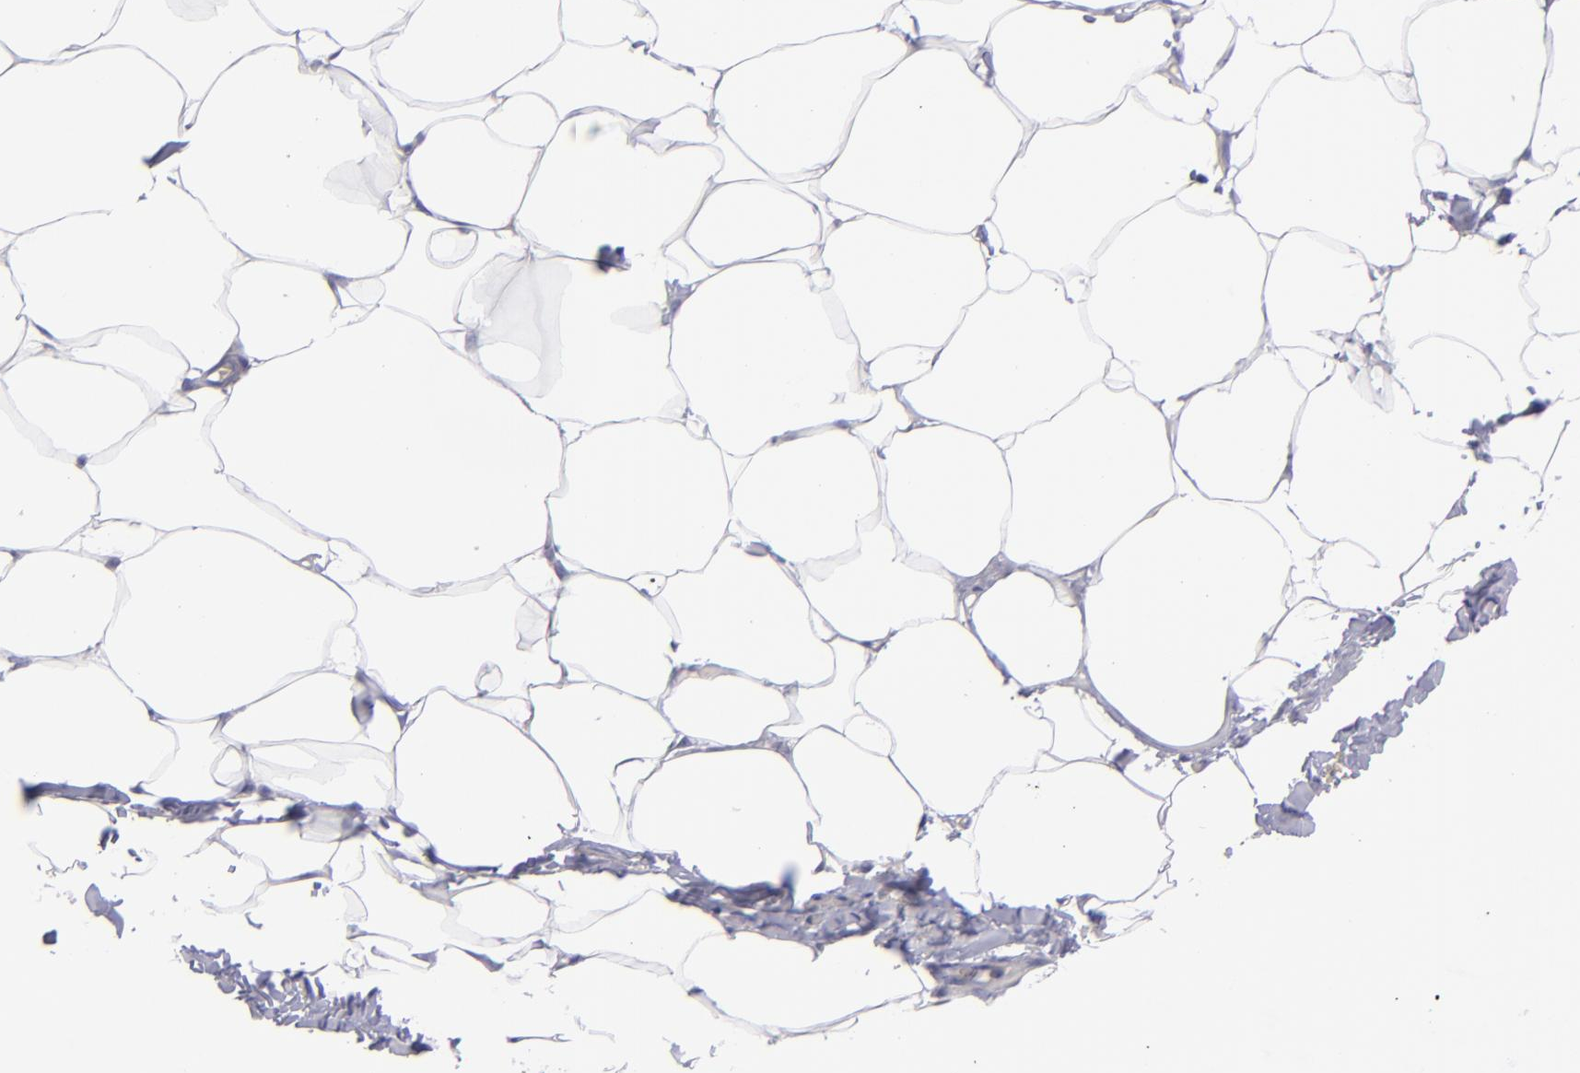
{"staining": {"intensity": "negative", "quantity": "none", "location": "none"}, "tissue": "adipose tissue", "cell_type": "Adipocytes", "image_type": "normal", "snomed": [{"axis": "morphology", "description": "Normal tissue, NOS"}, {"axis": "topography", "description": "Vascular tissue"}], "caption": "The immunohistochemistry (IHC) photomicrograph has no significant positivity in adipocytes of adipose tissue.", "gene": "BSG", "patient": {"sex": "male", "age": 41}}